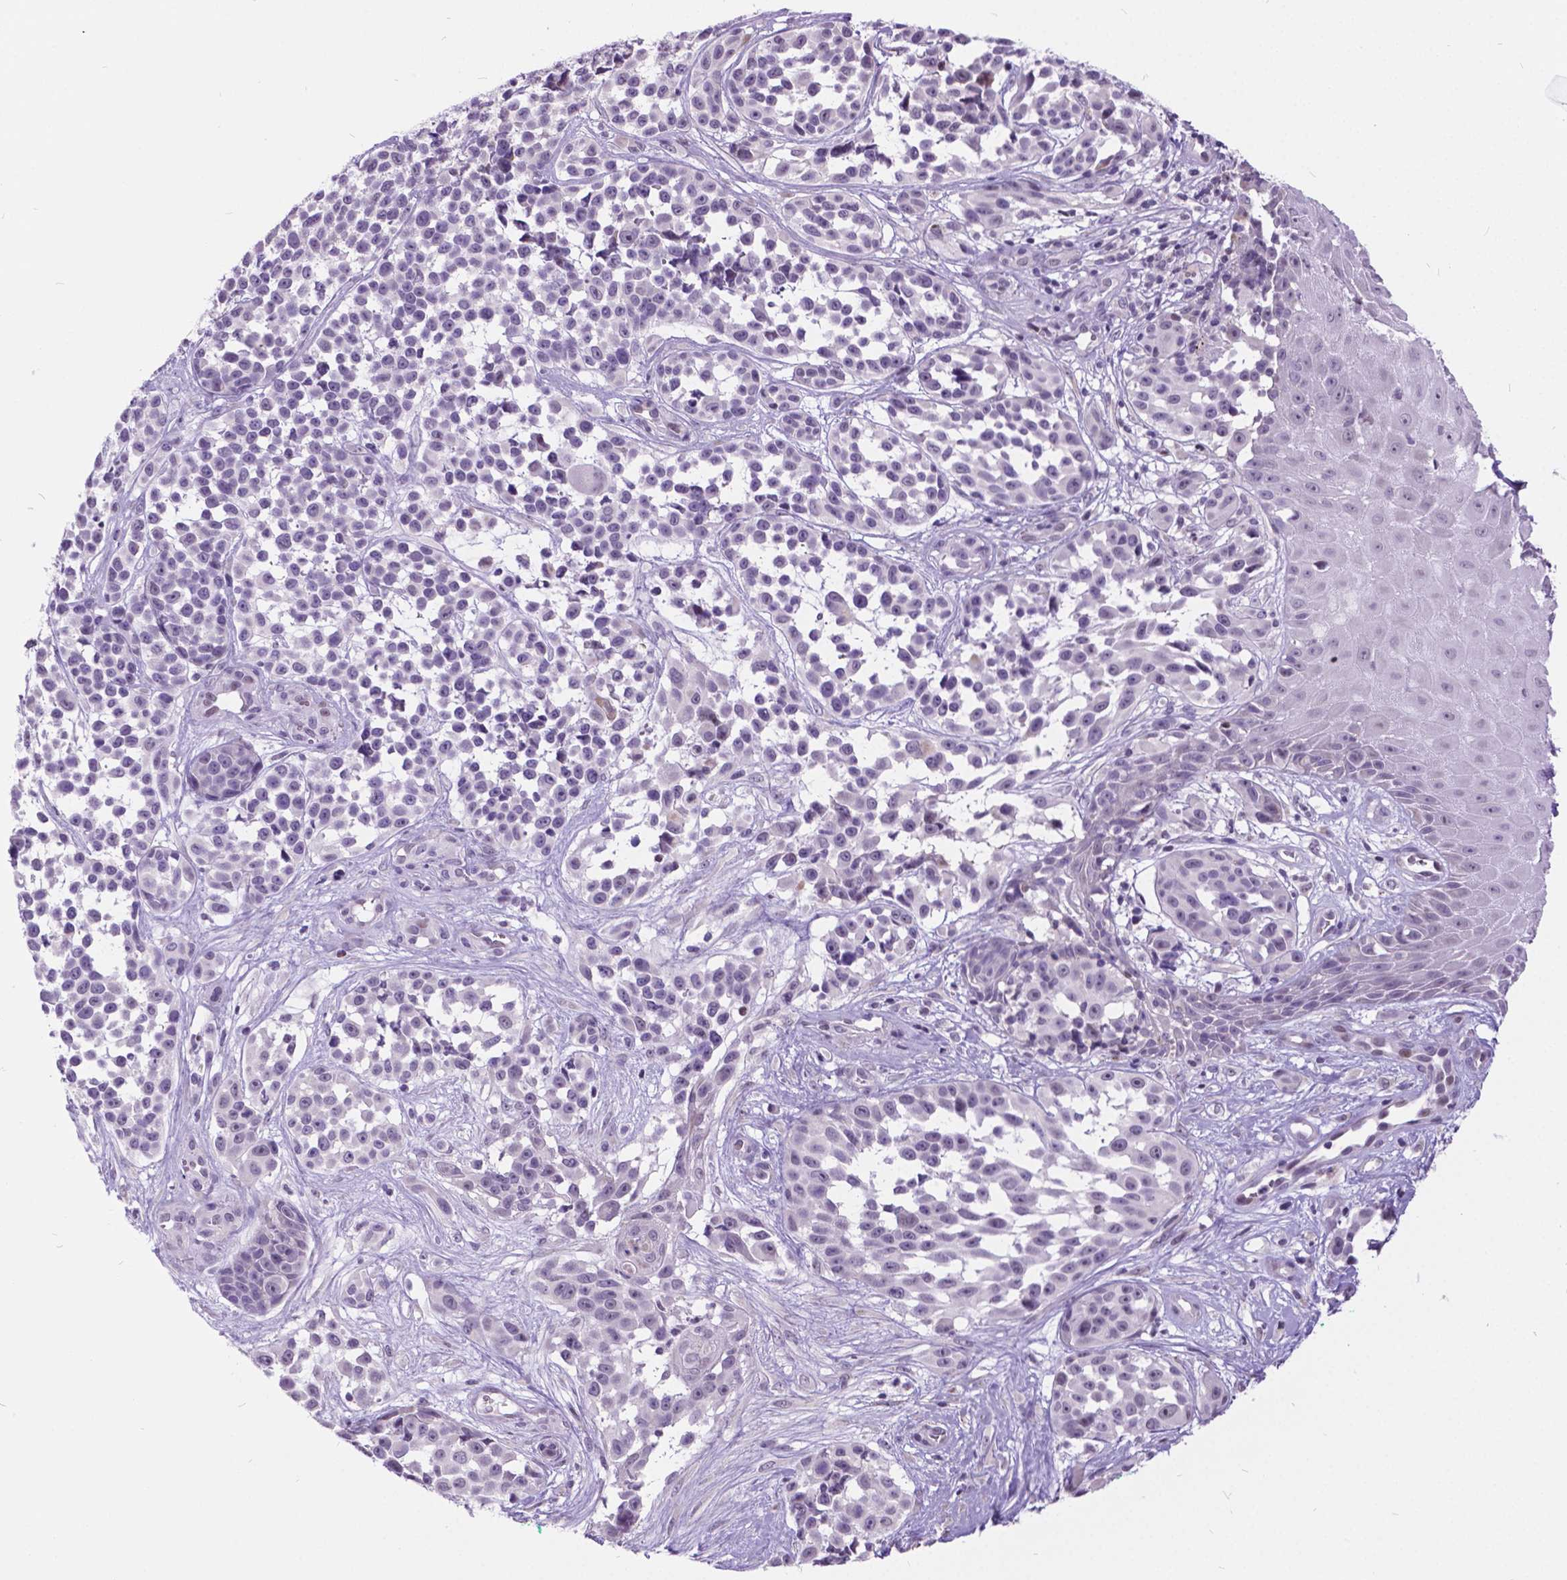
{"staining": {"intensity": "negative", "quantity": "none", "location": "none"}, "tissue": "melanoma", "cell_type": "Tumor cells", "image_type": "cancer", "snomed": [{"axis": "morphology", "description": "Malignant melanoma, NOS"}, {"axis": "topography", "description": "Skin"}], "caption": "High power microscopy image of an immunohistochemistry micrograph of melanoma, revealing no significant expression in tumor cells.", "gene": "DPF3", "patient": {"sex": "female", "age": 88}}